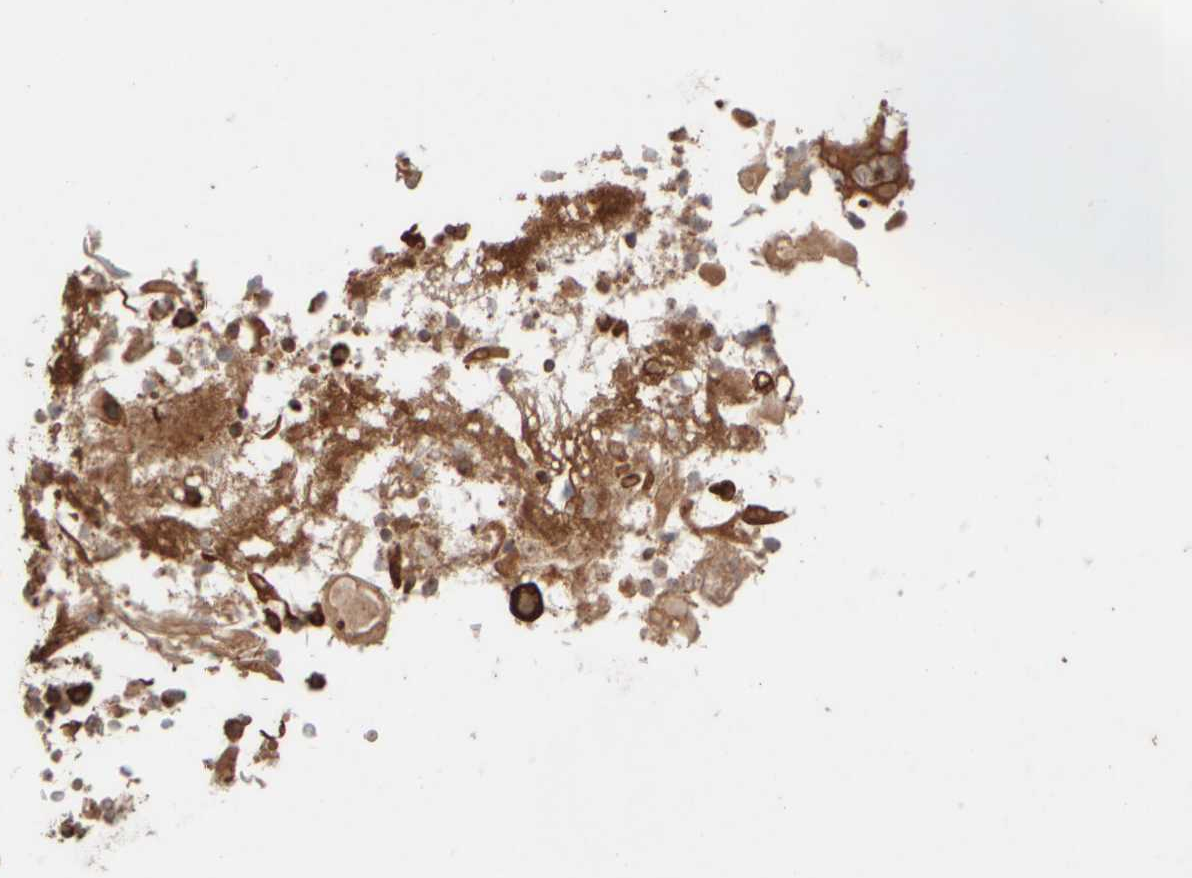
{"staining": {"intensity": "strong", "quantity": ">75%", "location": "cytoplasmic/membranous,nuclear"}, "tissue": "cervical cancer", "cell_type": "Tumor cells", "image_type": "cancer", "snomed": [{"axis": "morphology", "description": "Squamous cell carcinoma, NOS"}, {"axis": "topography", "description": "Cervix"}], "caption": "The image exhibits a brown stain indicating the presence of a protein in the cytoplasmic/membranous and nuclear of tumor cells in cervical cancer (squamous cell carcinoma).", "gene": "EIF2B3", "patient": {"sex": "female", "age": 70}}